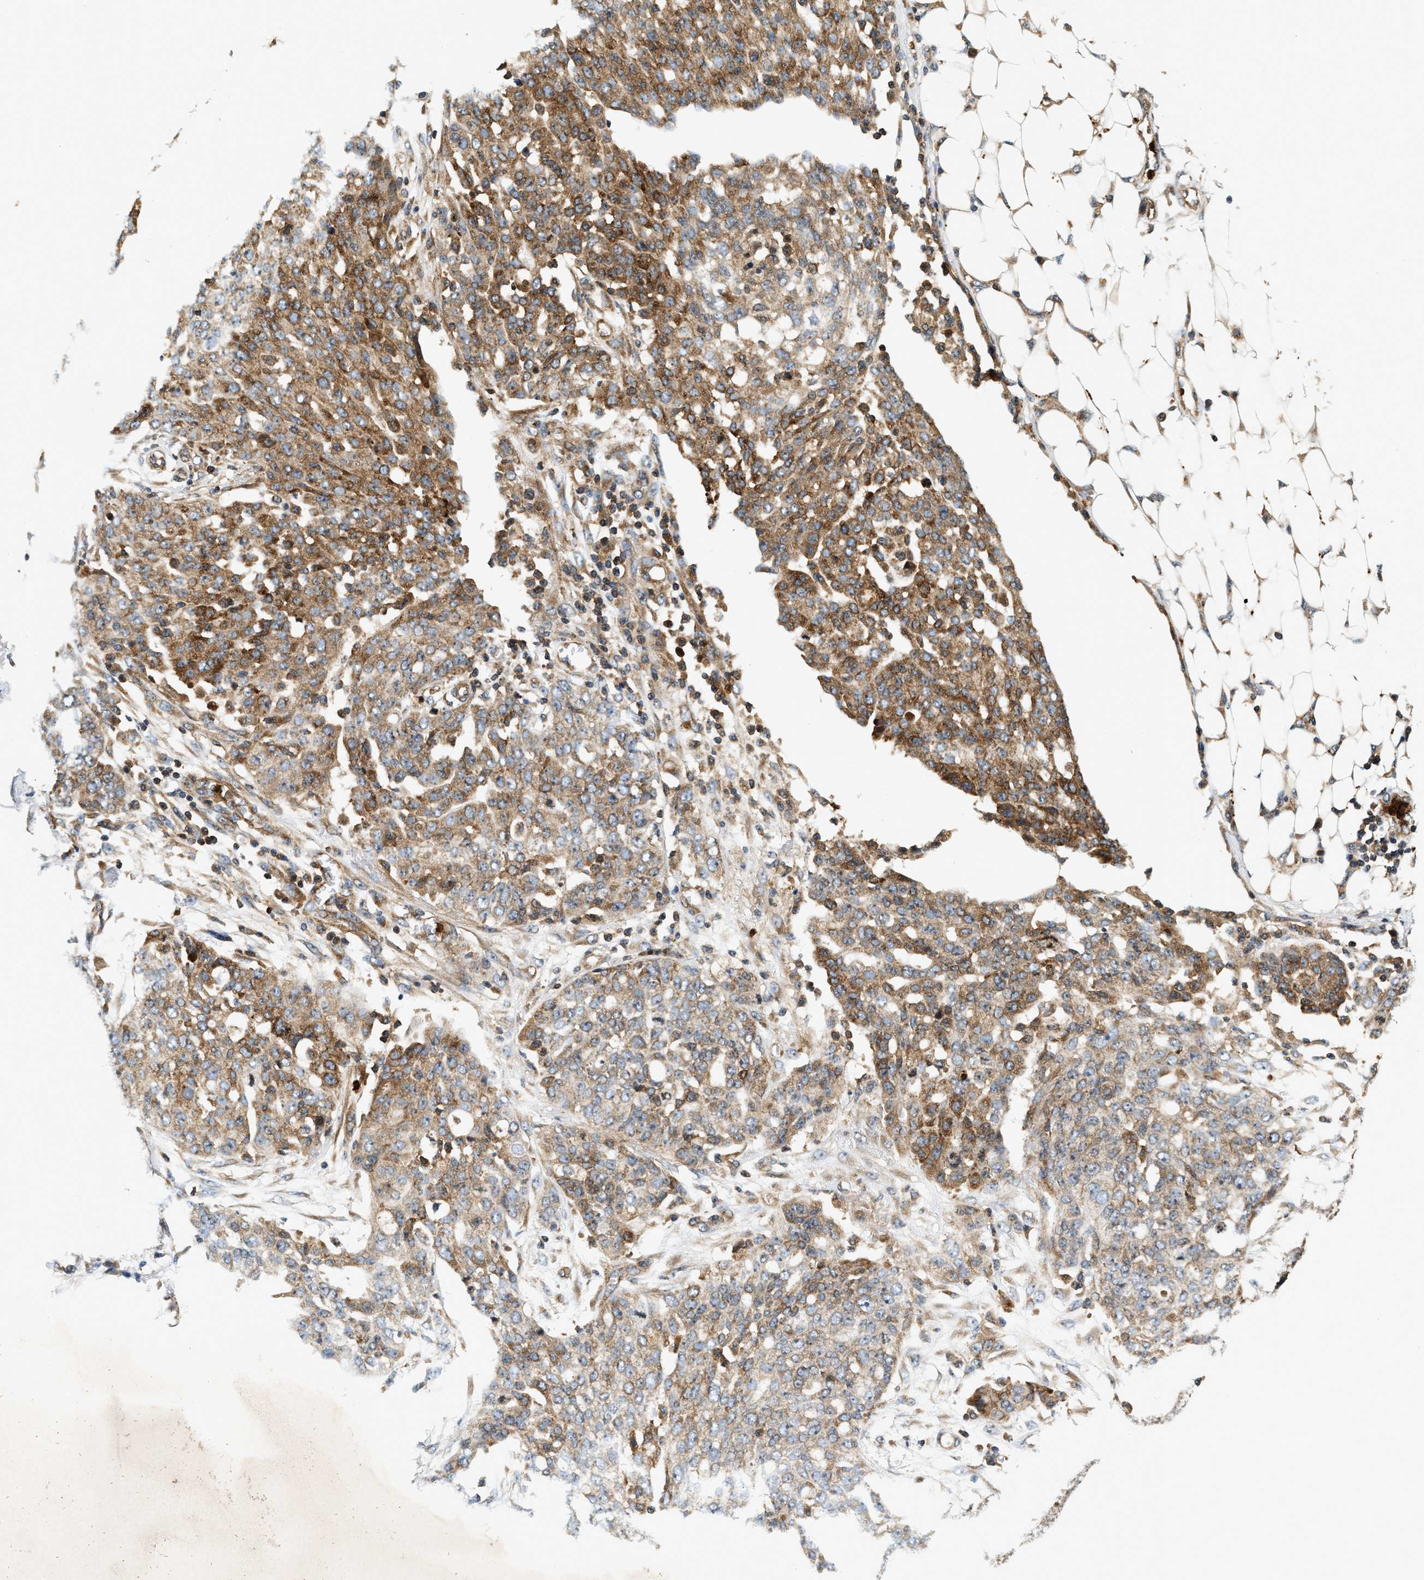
{"staining": {"intensity": "moderate", "quantity": ">75%", "location": "cytoplasmic/membranous"}, "tissue": "ovarian cancer", "cell_type": "Tumor cells", "image_type": "cancer", "snomed": [{"axis": "morphology", "description": "Cystadenocarcinoma, serous, NOS"}, {"axis": "topography", "description": "Soft tissue"}, {"axis": "topography", "description": "Ovary"}], "caption": "Ovarian cancer (serous cystadenocarcinoma) stained with a protein marker shows moderate staining in tumor cells.", "gene": "SAMD9", "patient": {"sex": "female", "age": 57}}